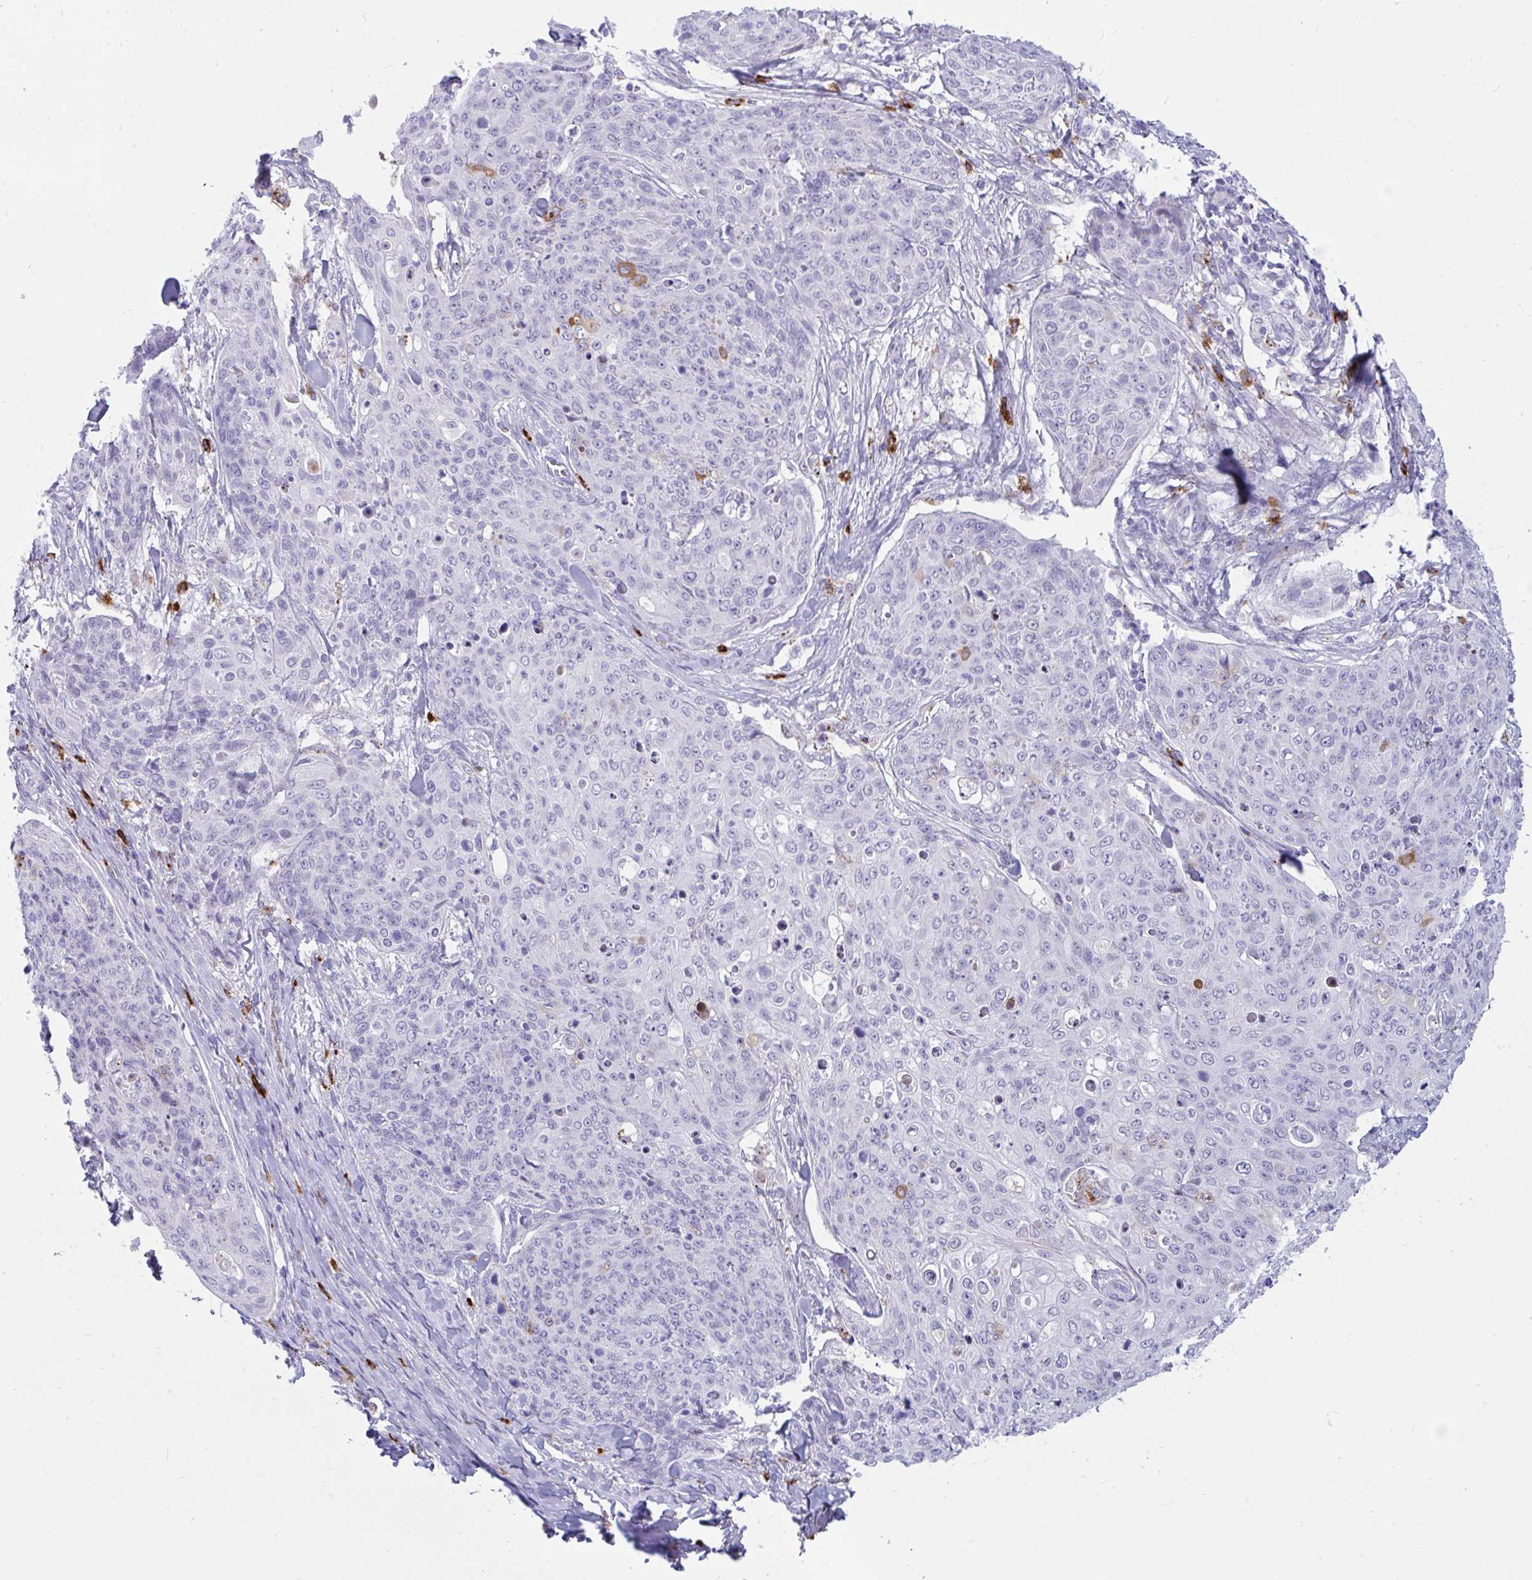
{"staining": {"intensity": "negative", "quantity": "none", "location": "none"}, "tissue": "skin cancer", "cell_type": "Tumor cells", "image_type": "cancer", "snomed": [{"axis": "morphology", "description": "Squamous cell carcinoma, NOS"}, {"axis": "topography", "description": "Skin"}, {"axis": "topography", "description": "Vulva"}], "caption": "A histopathology image of skin squamous cell carcinoma stained for a protein demonstrates no brown staining in tumor cells. (DAB (3,3'-diaminobenzidine) immunohistochemistry (IHC), high magnification).", "gene": "FAM219B", "patient": {"sex": "female", "age": 85}}